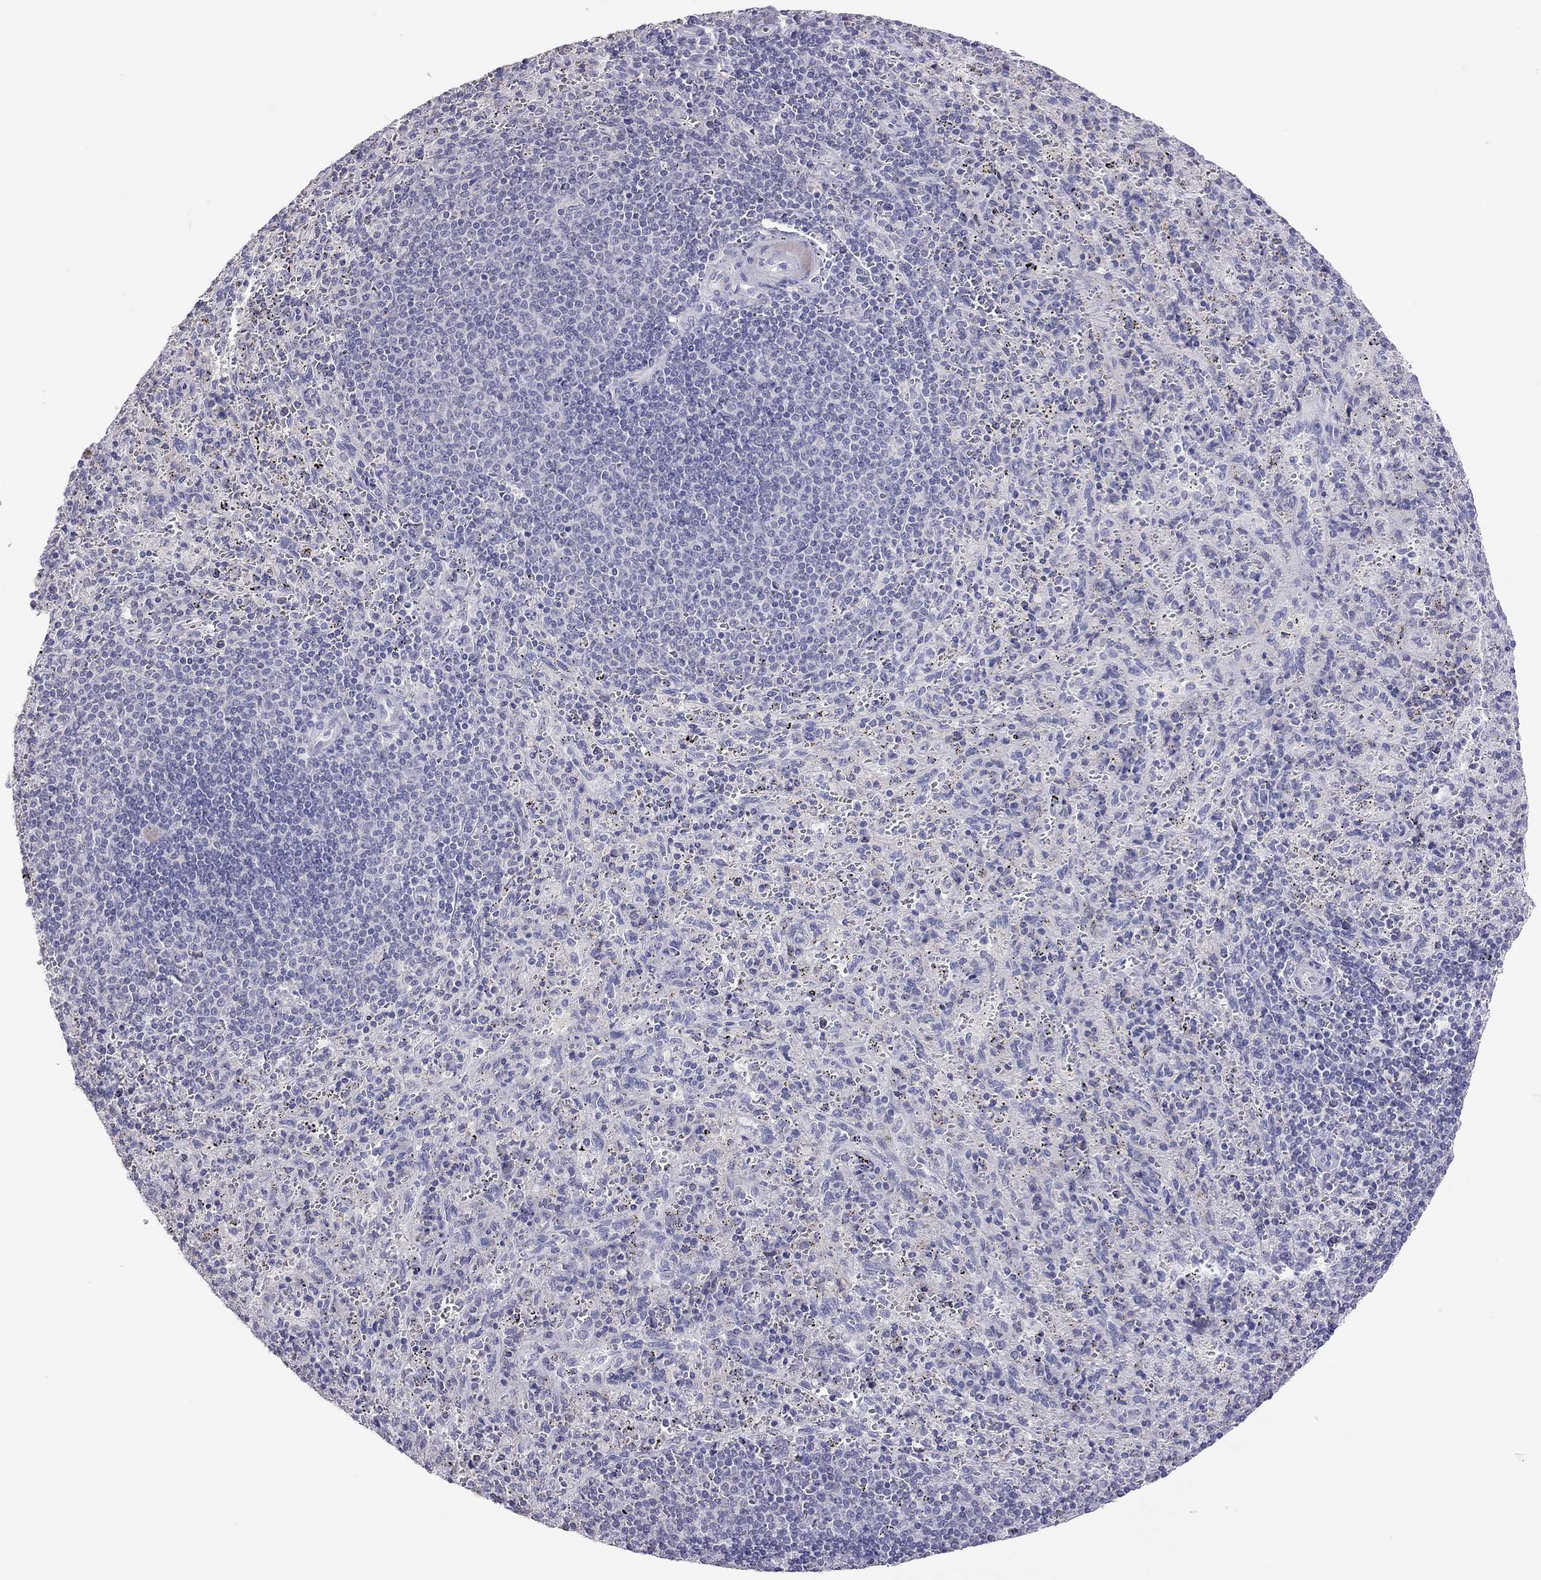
{"staining": {"intensity": "negative", "quantity": "none", "location": "none"}, "tissue": "spleen", "cell_type": "Cells in red pulp", "image_type": "normal", "snomed": [{"axis": "morphology", "description": "Normal tissue, NOS"}, {"axis": "topography", "description": "Spleen"}], "caption": "This image is of normal spleen stained with IHC to label a protein in brown with the nuclei are counter-stained blue. There is no positivity in cells in red pulp.", "gene": "PPP1R3A", "patient": {"sex": "male", "age": 57}}